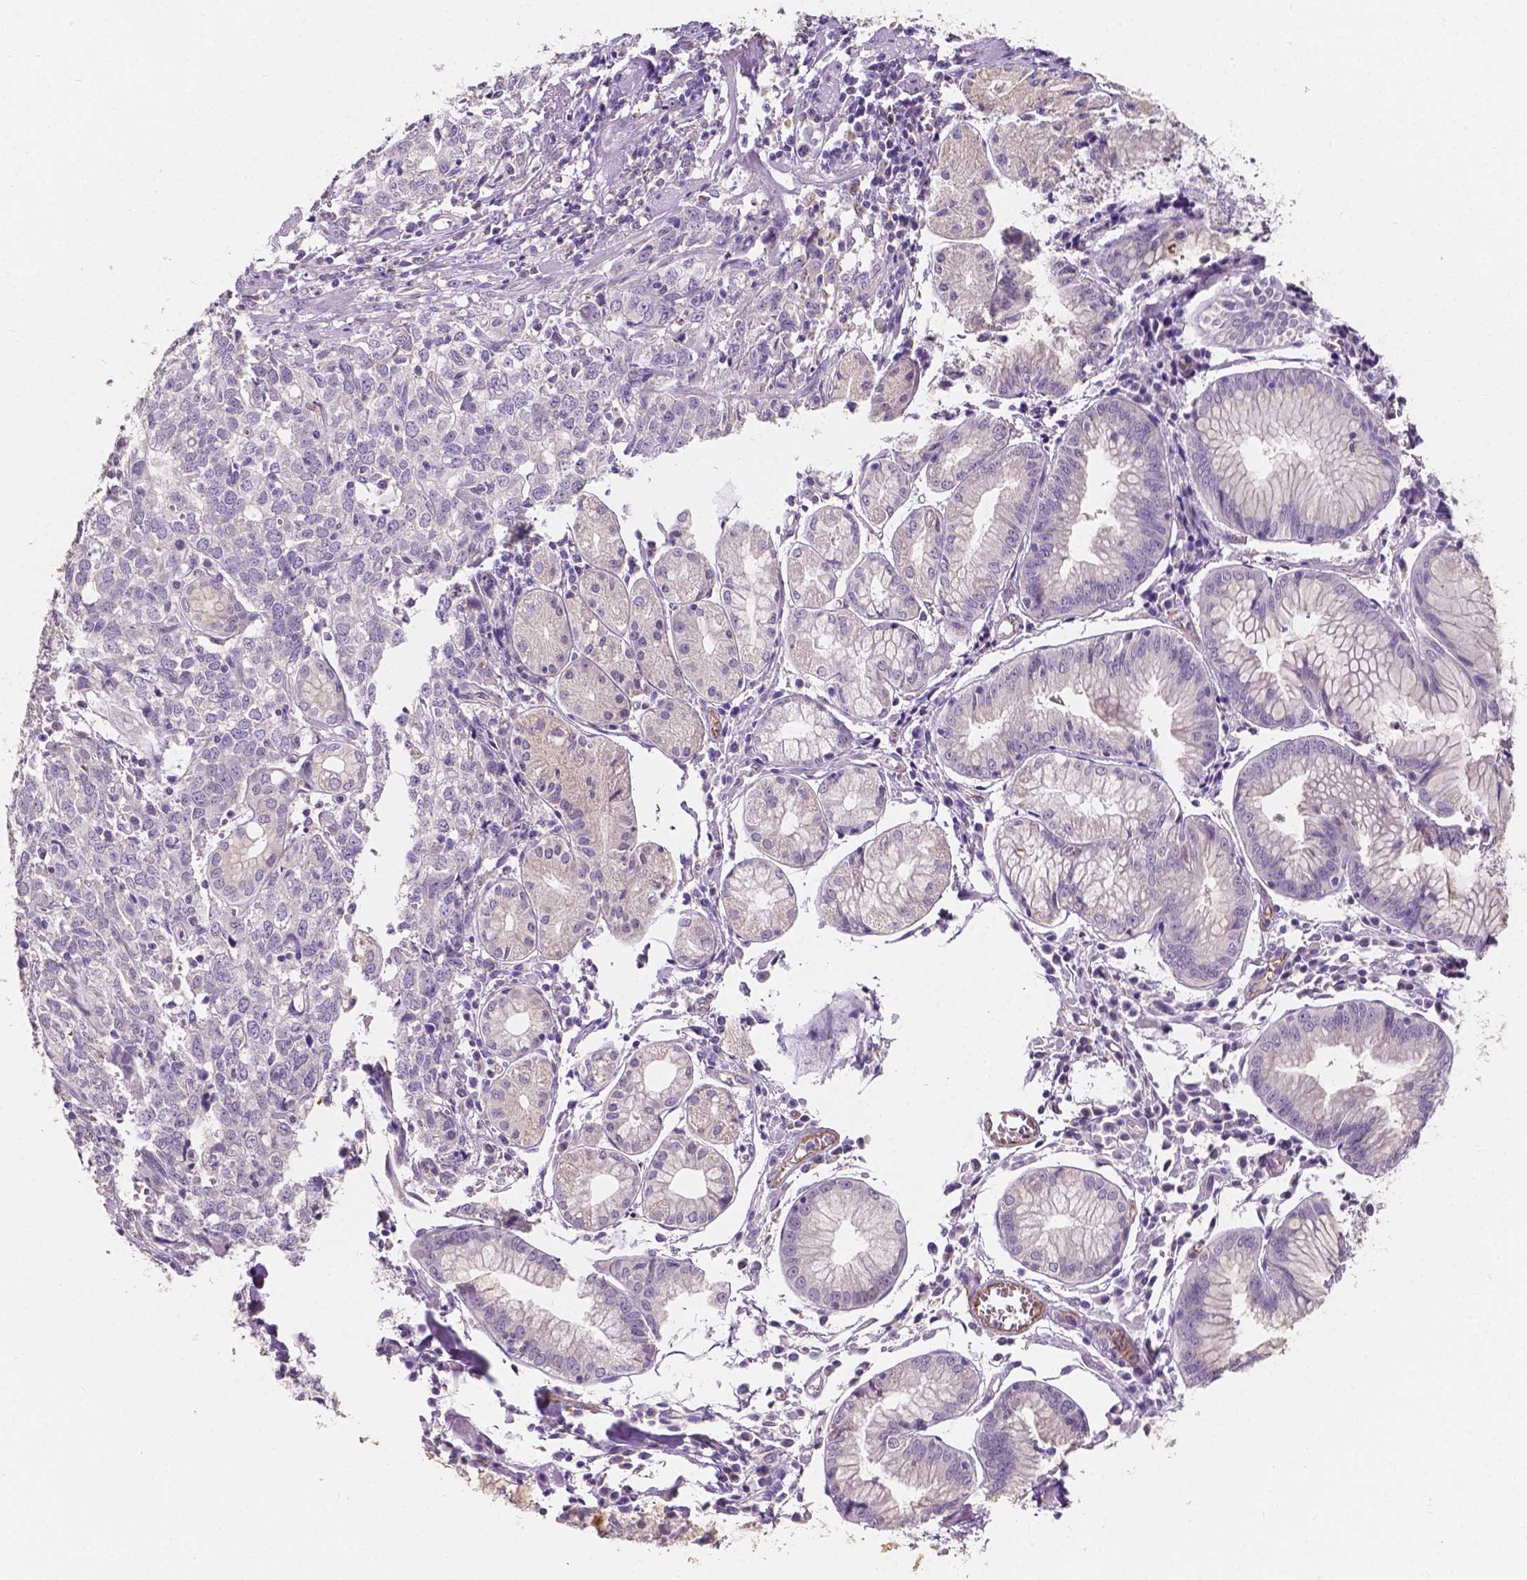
{"staining": {"intensity": "negative", "quantity": "none", "location": "none"}, "tissue": "stomach cancer", "cell_type": "Tumor cells", "image_type": "cancer", "snomed": [{"axis": "morphology", "description": "Adenocarcinoma, NOS"}, {"axis": "topography", "description": "Stomach, upper"}], "caption": "Immunohistochemical staining of stomach cancer (adenocarcinoma) shows no significant staining in tumor cells. The staining is performed using DAB (3,3'-diaminobenzidine) brown chromogen with nuclei counter-stained in using hematoxylin.", "gene": "SLC22A4", "patient": {"sex": "male", "age": 81}}